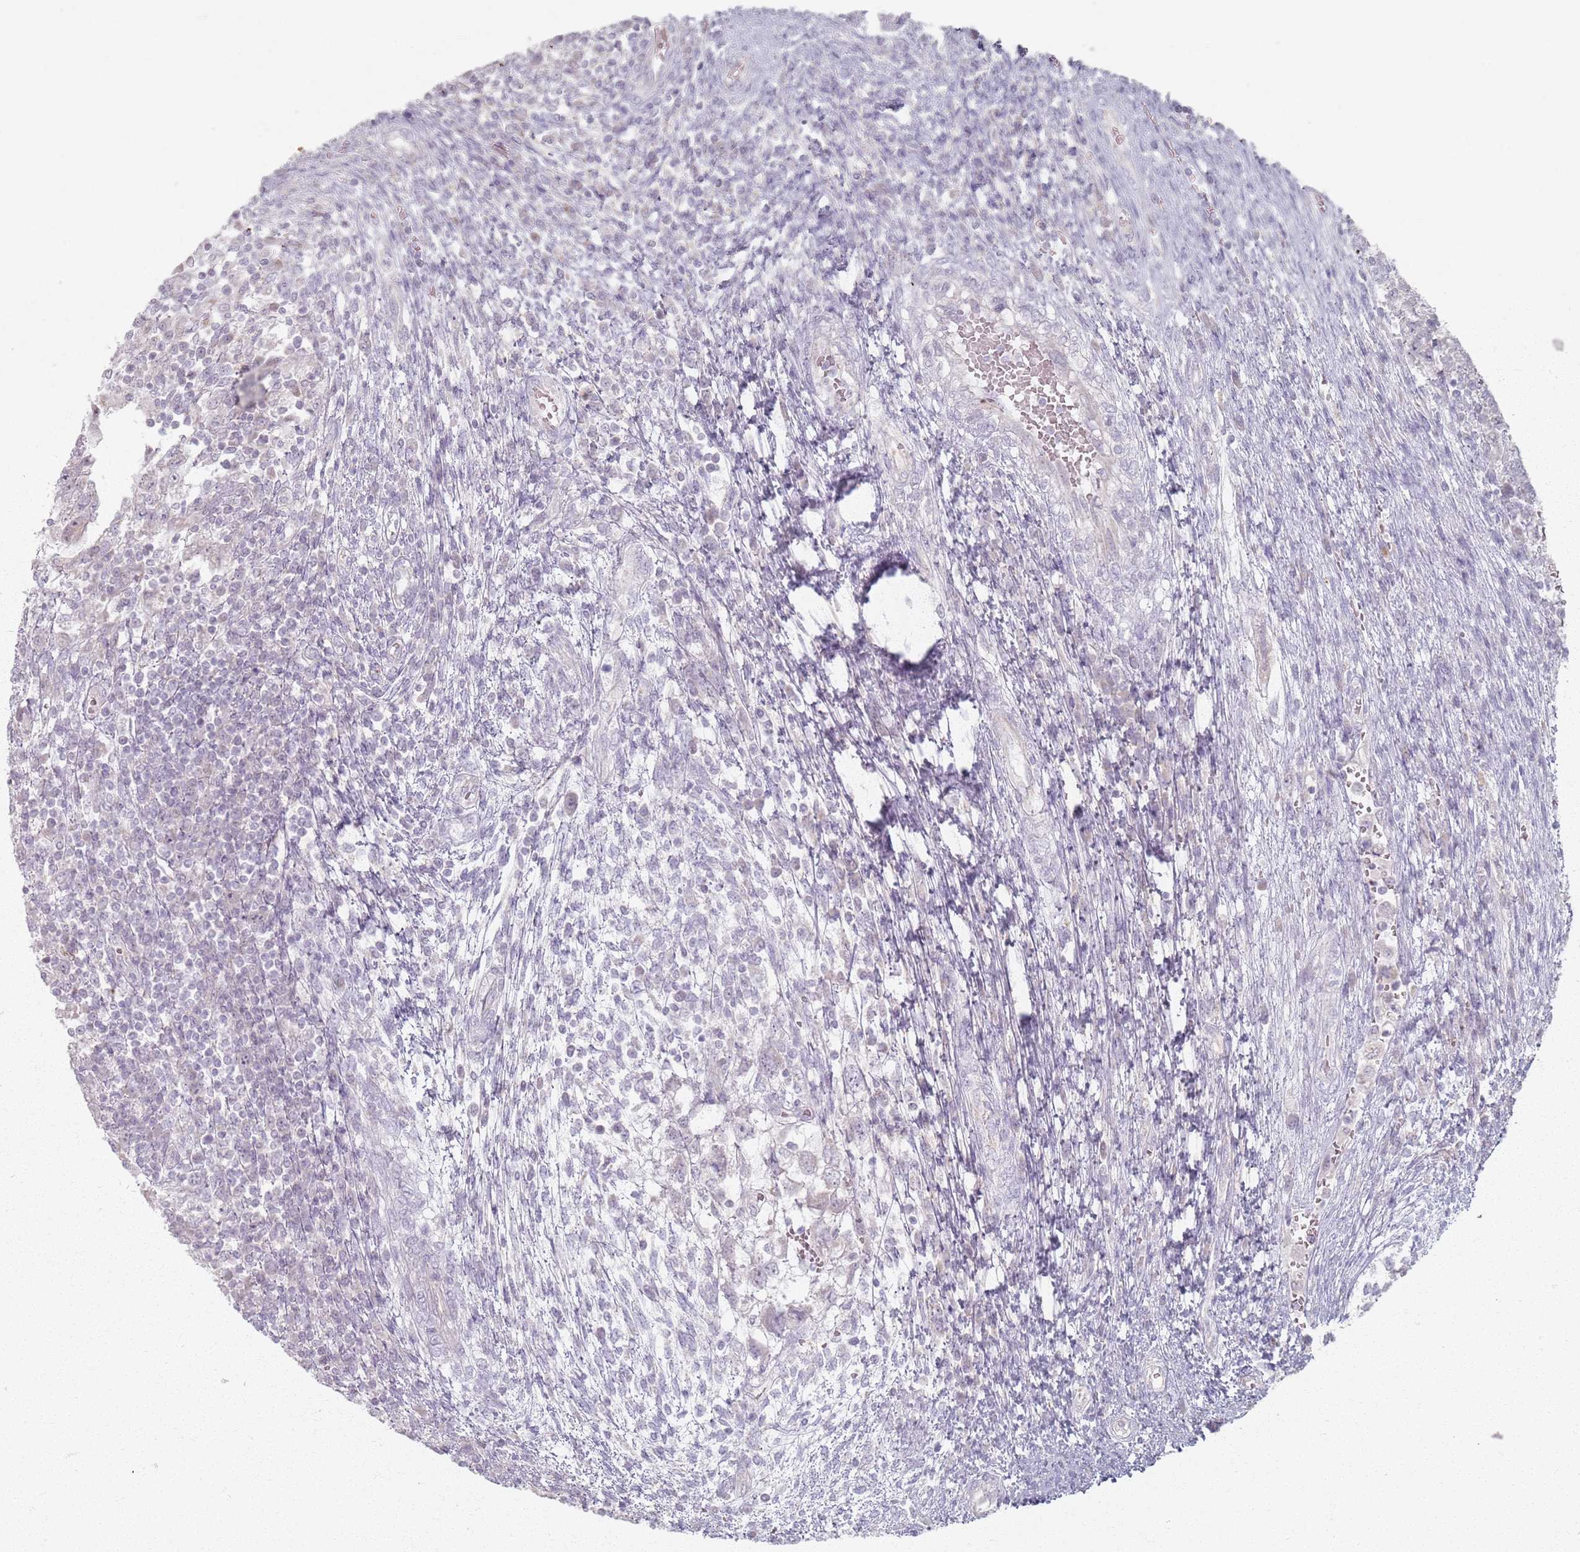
{"staining": {"intensity": "negative", "quantity": "none", "location": "none"}, "tissue": "testis cancer", "cell_type": "Tumor cells", "image_type": "cancer", "snomed": [{"axis": "morphology", "description": "Carcinoma, Embryonal, NOS"}, {"axis": "topography", "description": "Testis"}], "caption": "This histopathology image is of testis cancer stained with IHC to label a protein in brown with the nuclei are counter-stained blue. There is no expression in tumor cells.", "gene": "PKD2L2", "patient": {"sex": "male", "age": 26}}